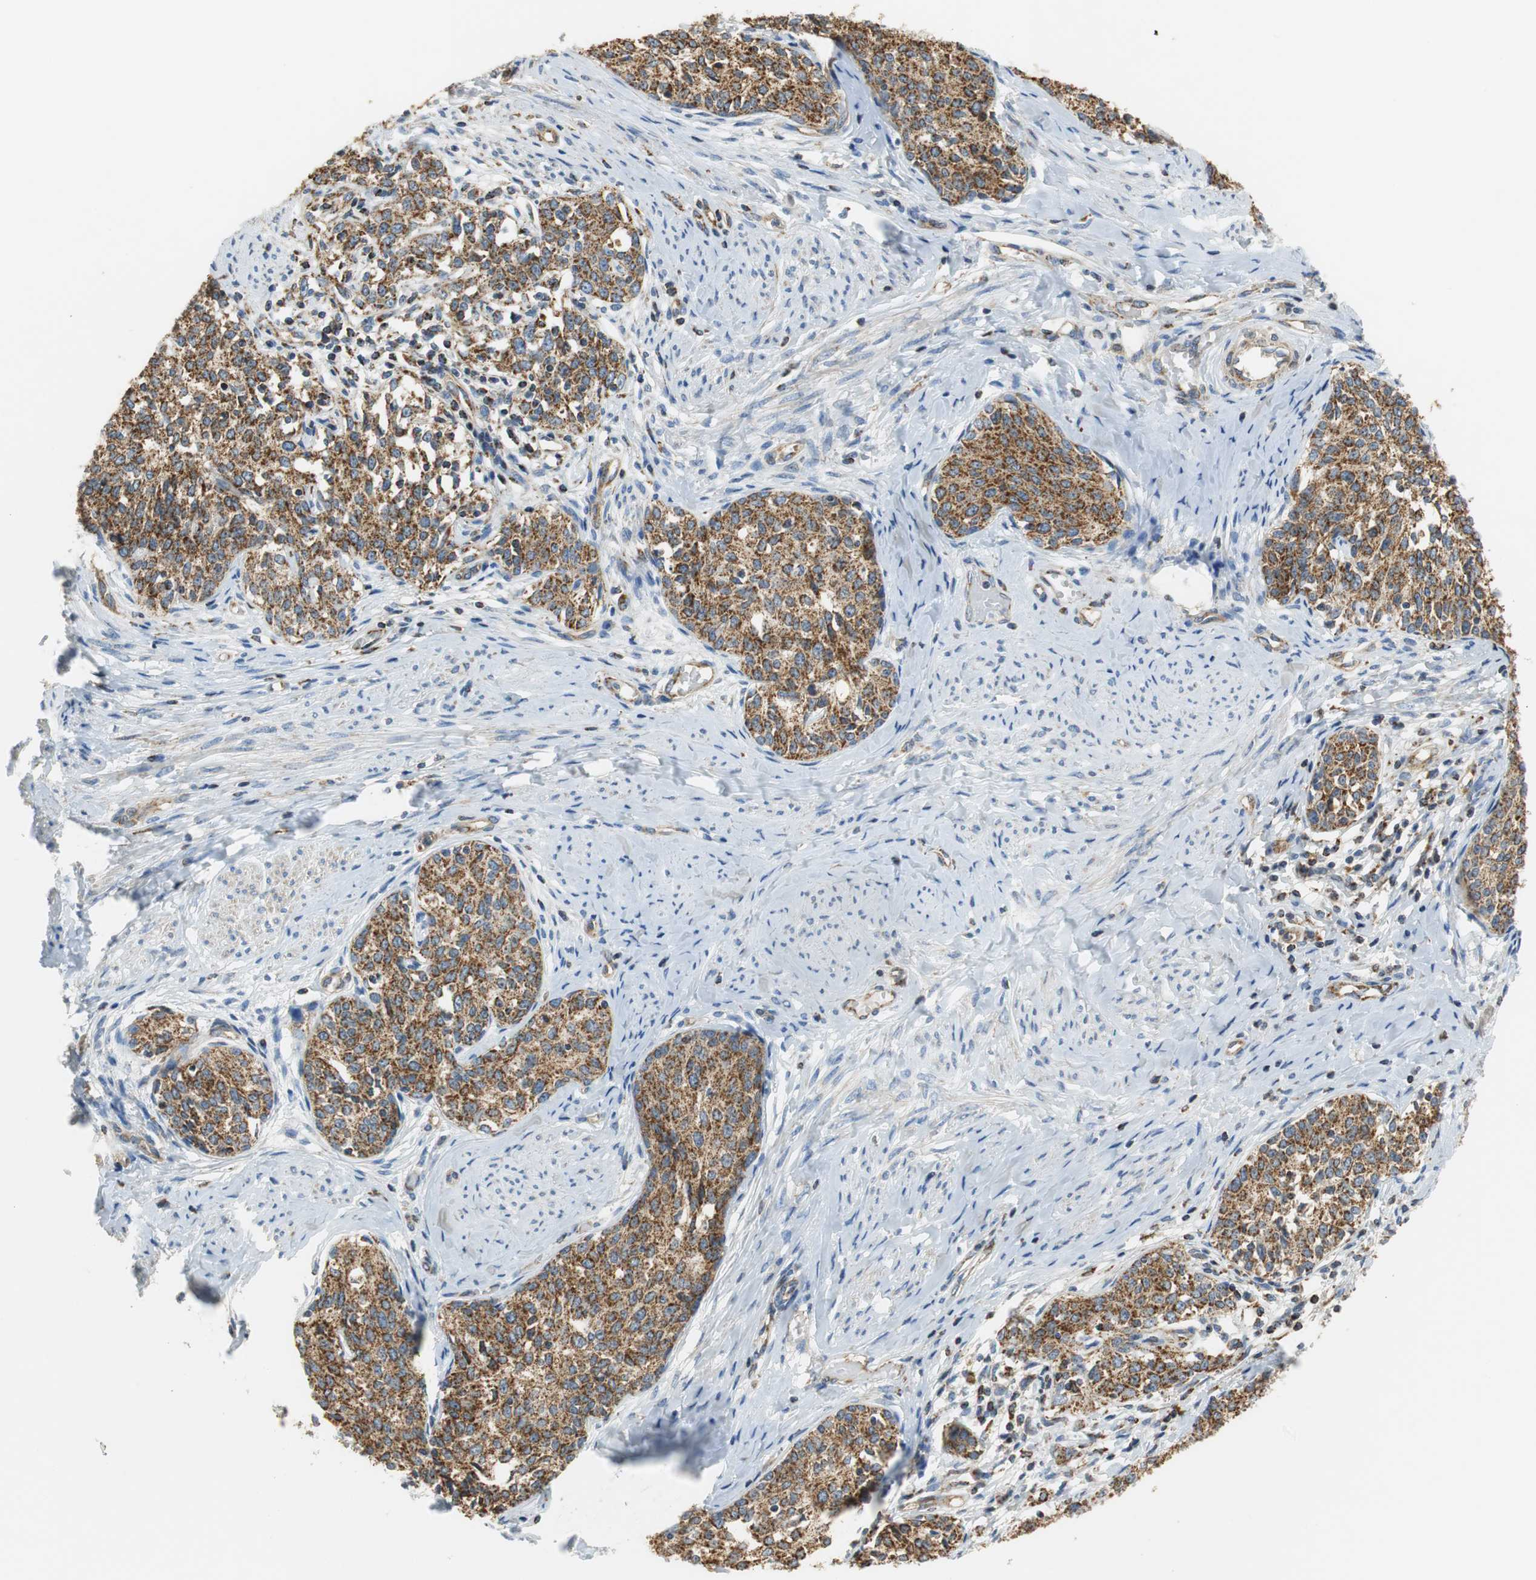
{"staining": {"intensity": "strong", "quantity": ">75%", "location": "cytoplasmic/membranous"}, "tissue": "cervical cancer", "cell_type": "Tumor cells", "image_type": "cancer", "snomed": [{"axis": "morphology", "description": "Squamous cell carcinoma, NOS"}, {"axis": "morphology", "description": "Adenocarcinoma, NOS"}, {"axis": "topography", "description": "Cervix"}], "caption": "A photomicrograph of cervical adenocarcinoma stained for a protein displays strong cytoplasmic/membranous brown staining in tumor cells.", "gene": "GSTK1", "patient": {"sex": "female", "age": 52}}